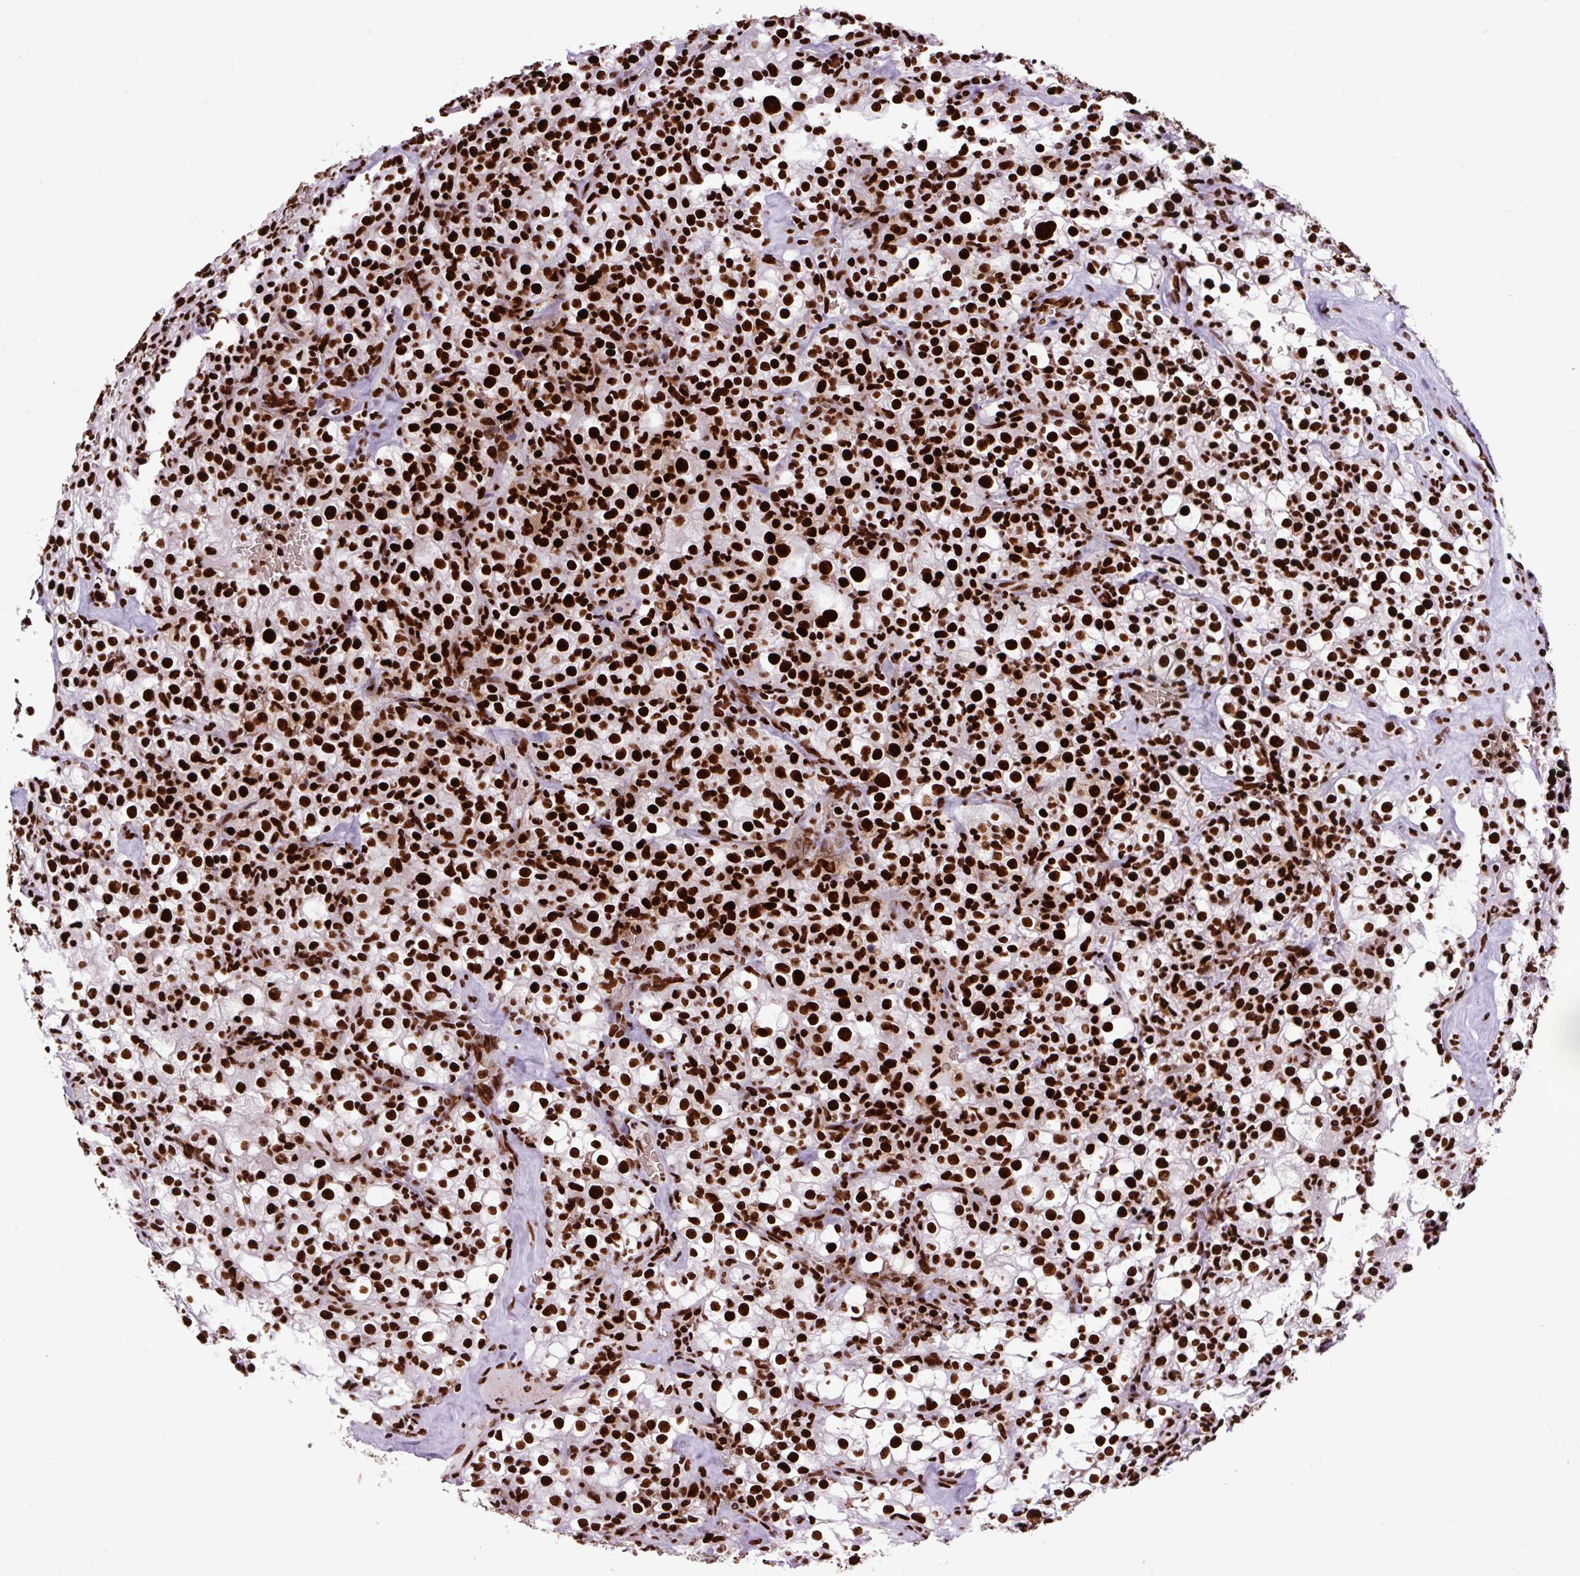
{"staining": {"intensity": "strong", "quantity": ">75%", "location": "nuclear"}, "tissue": "renal cancer", "cell_type": "Tumor cells", "image_type": "cancer", "snomed": [{"axis": "morphology", "description": "Adenocarcinoma, NOS"}, {"axis": "topography", "description": "Kidney"}], "caption": "Immunohistochemical staining of renal adenocarcinoma exhibits high levels of strong nuclear protein expression in approximately >75% of tumor cells.", "gene": "FUS", "patient": {"sex": "female", "age": 74}}